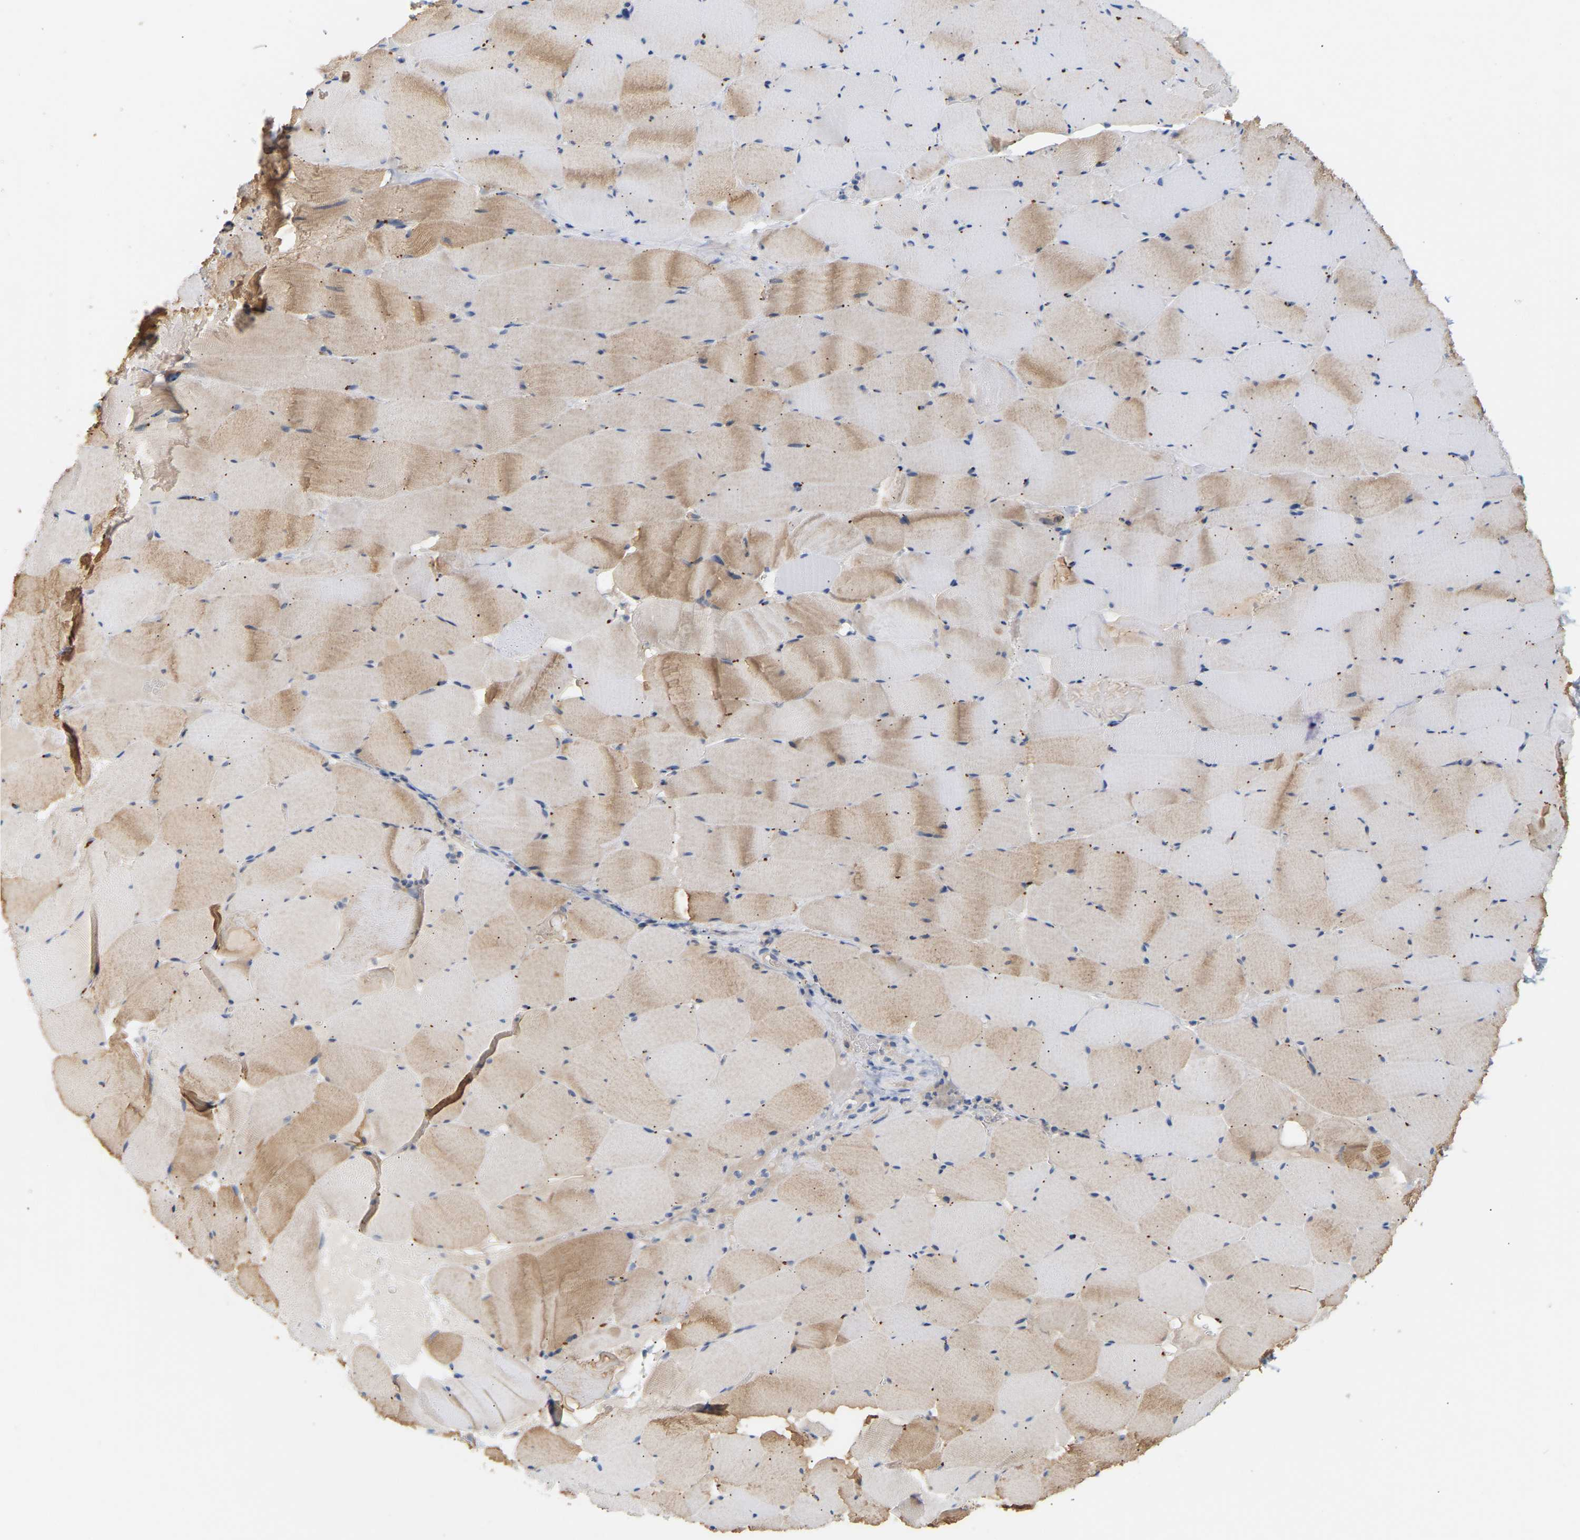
{"staining": {"intensity": "moderate", "quantity": "25%-75%", "location": "cytoplasmic/membranous"}, "tissue": "skeletal muscle", "cell_type": "Myocytes", "image_type": "normal", "snomed": [{"axis": "morphology", "description": "Normal tissue, NOS"}, {"axis": "topography", "description": "Skeletal muscle"}], "caption": "This photomicrograph demonstrates unremarkable skeletal muscle stained with immunohistochemistry (IHC) to label a protein in brown. The cytoplasmic/membranous of myocytes show moderate positivity for the protein. Nuclei are counter-stained blue.", "gene": "TPMT", "patient": {"sex": "male", "age": 62}}